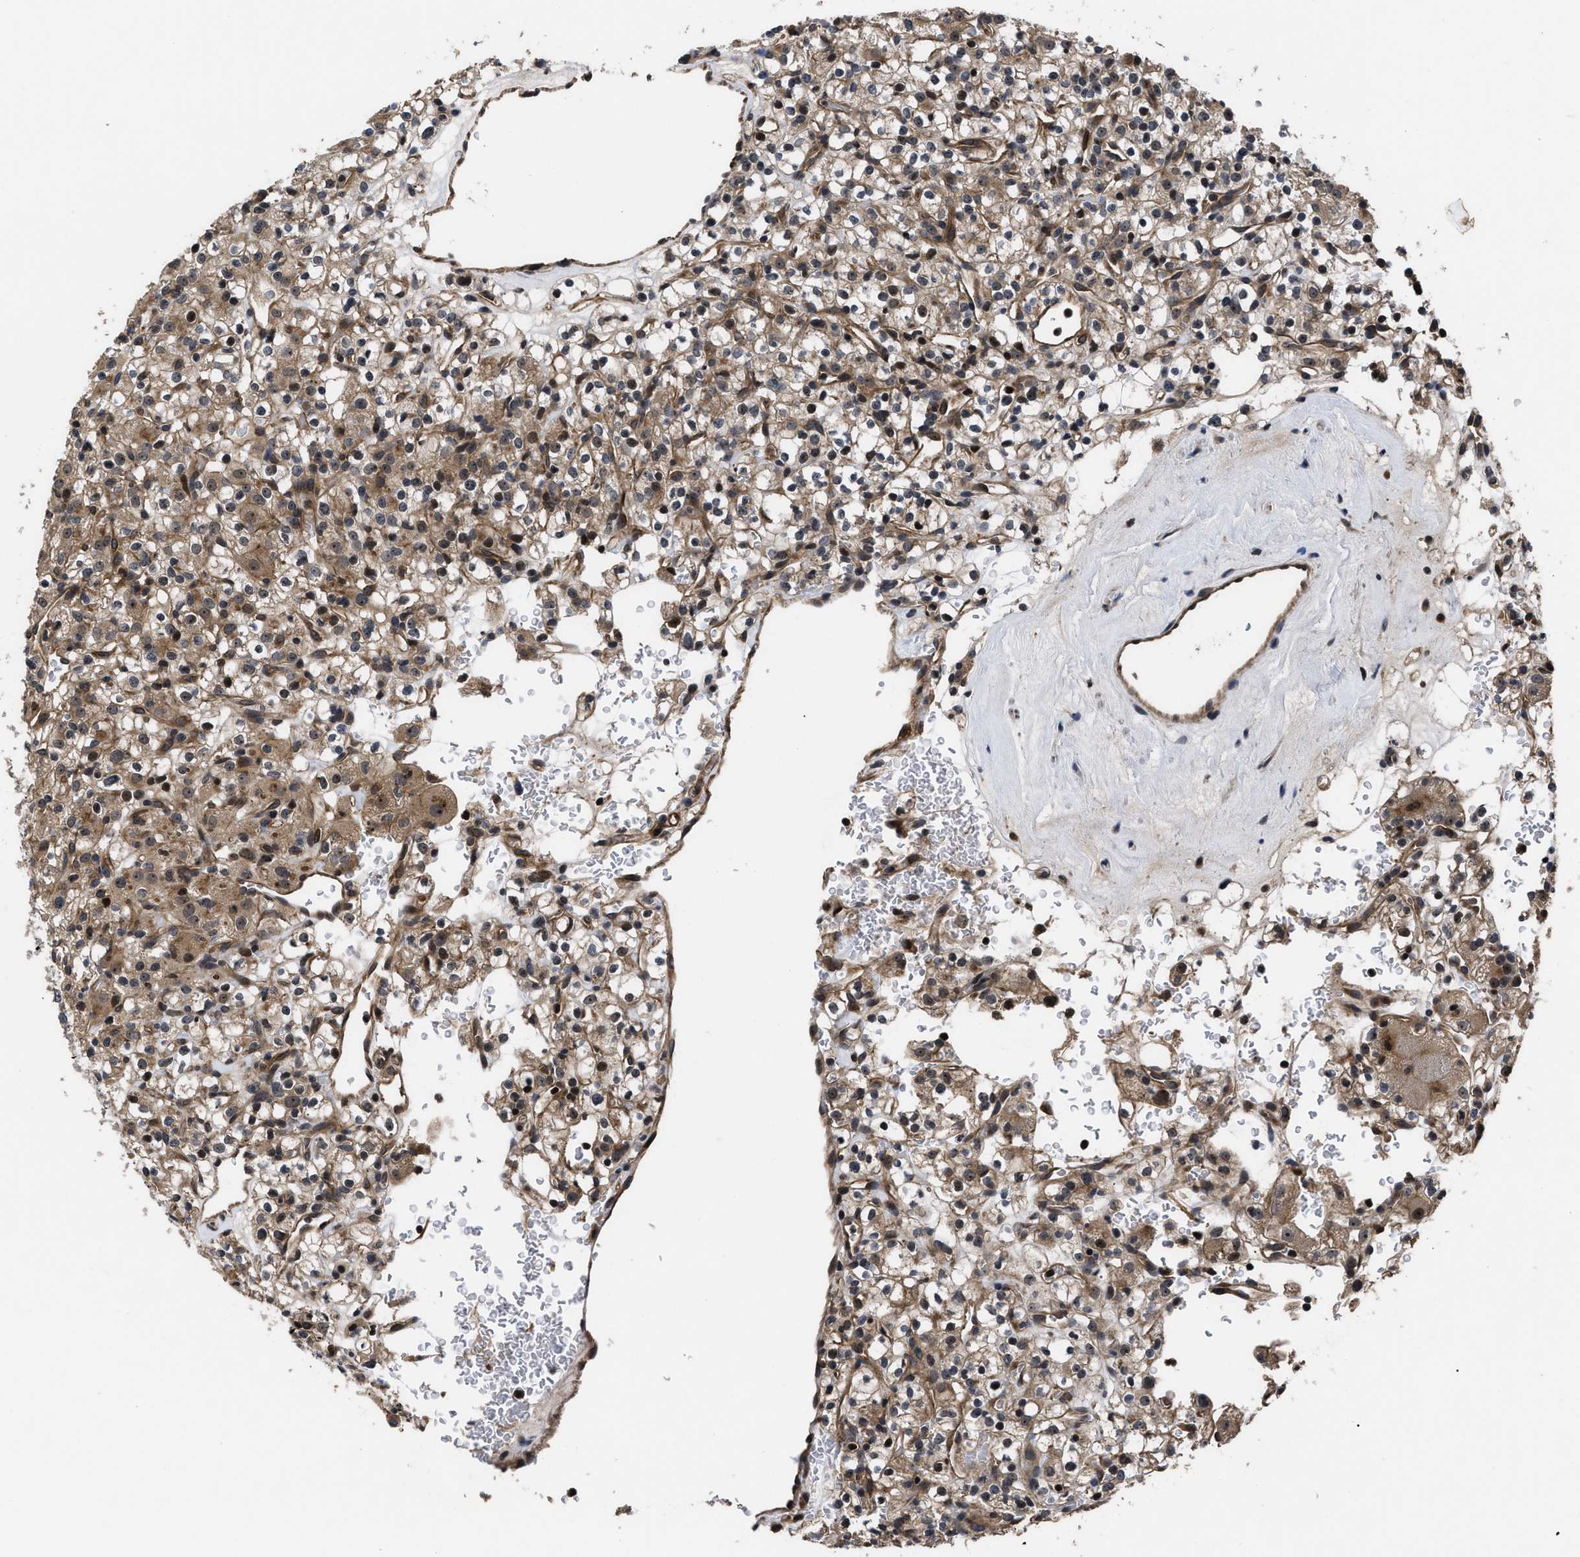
{"staining": {"intensity": "moderate", "quantity": ">75%", "location": "cytoplasmic/membranous,nuclear"}, "tissue": "renal cancer", "cell_type": "Tumor cells", "image_type": "cancer", "snomed": [{"axis": "morphology", "description": "Normal tissue, NOS"}, {"axis": "morphology", "description": "Adenocarcinoma, NOS"}, {"axis": "topography", "description": "Kidney"}], "caption": "Immunohistochemistry (IHC) micrograph of human adenocarcinoma (renal) stained for a protein (brown), which shows medium levels of moderate cytoplasmic/membranous and nuclear positivity in approximately >75% of tumor cells.", "gene": "DNAJC14", "patient": {"sex": "female", "age": 72}}